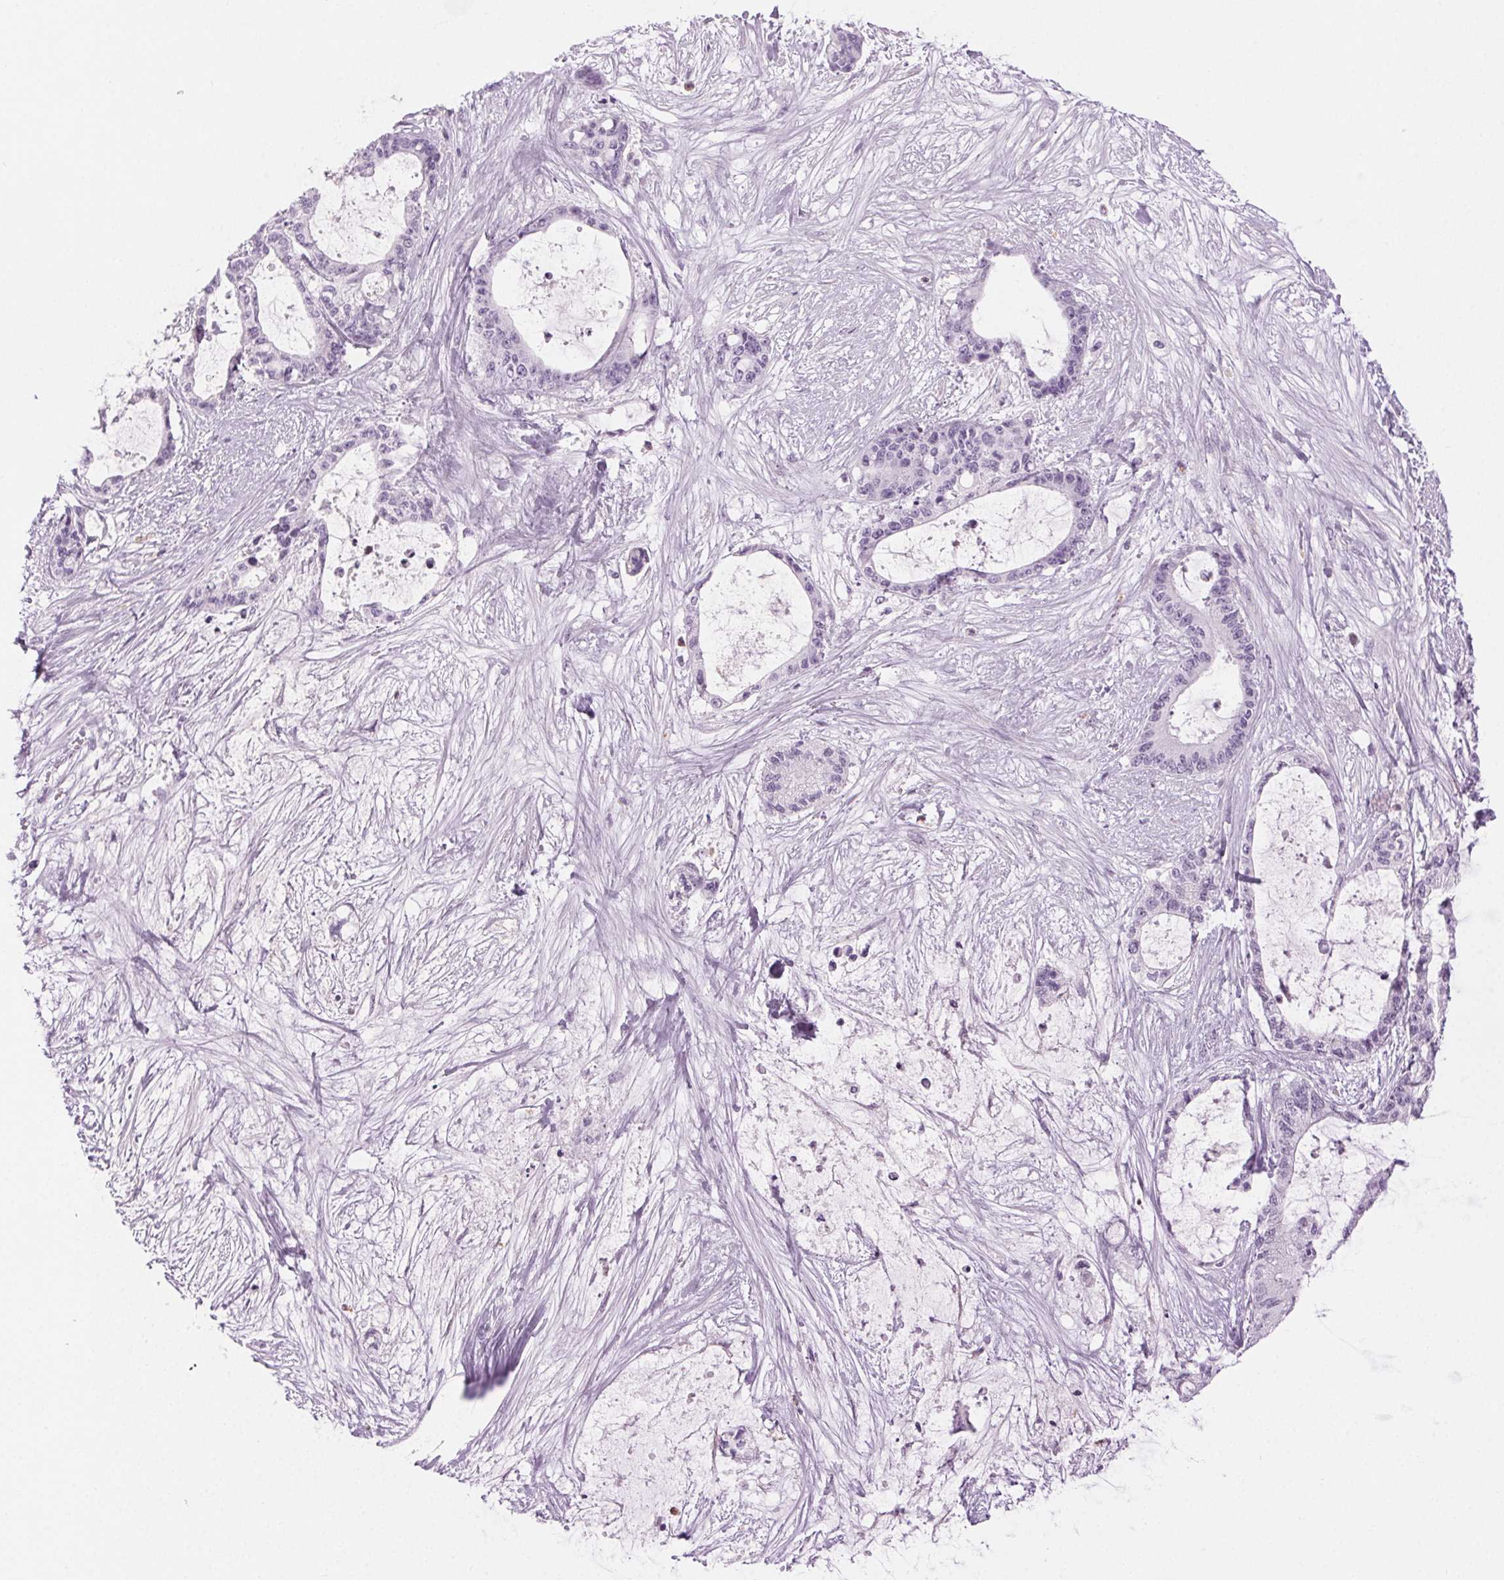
{"staining": {"intensity": "negative", "quantity": "none", "location": "none"}, "tissue": "liver cancer", "cell_type": "Tumor cells", "image_type": "cancer", "snomed": [{"axis": "morphology", "description": "Normal tissue, NOS"}, {"axis": "morphology", "description": "Cholangiocarcinoma"}, {"axis": "topography", "description": "Liver"}, {"axis": "topography", "description": "Peripheral nerve tissue"}], "caption": "Tumor cells are negative for brown protein staining in liver cholangiocarcinoma.", "gene": "MPO", "patient": {"sex": "female", "age": 73}}